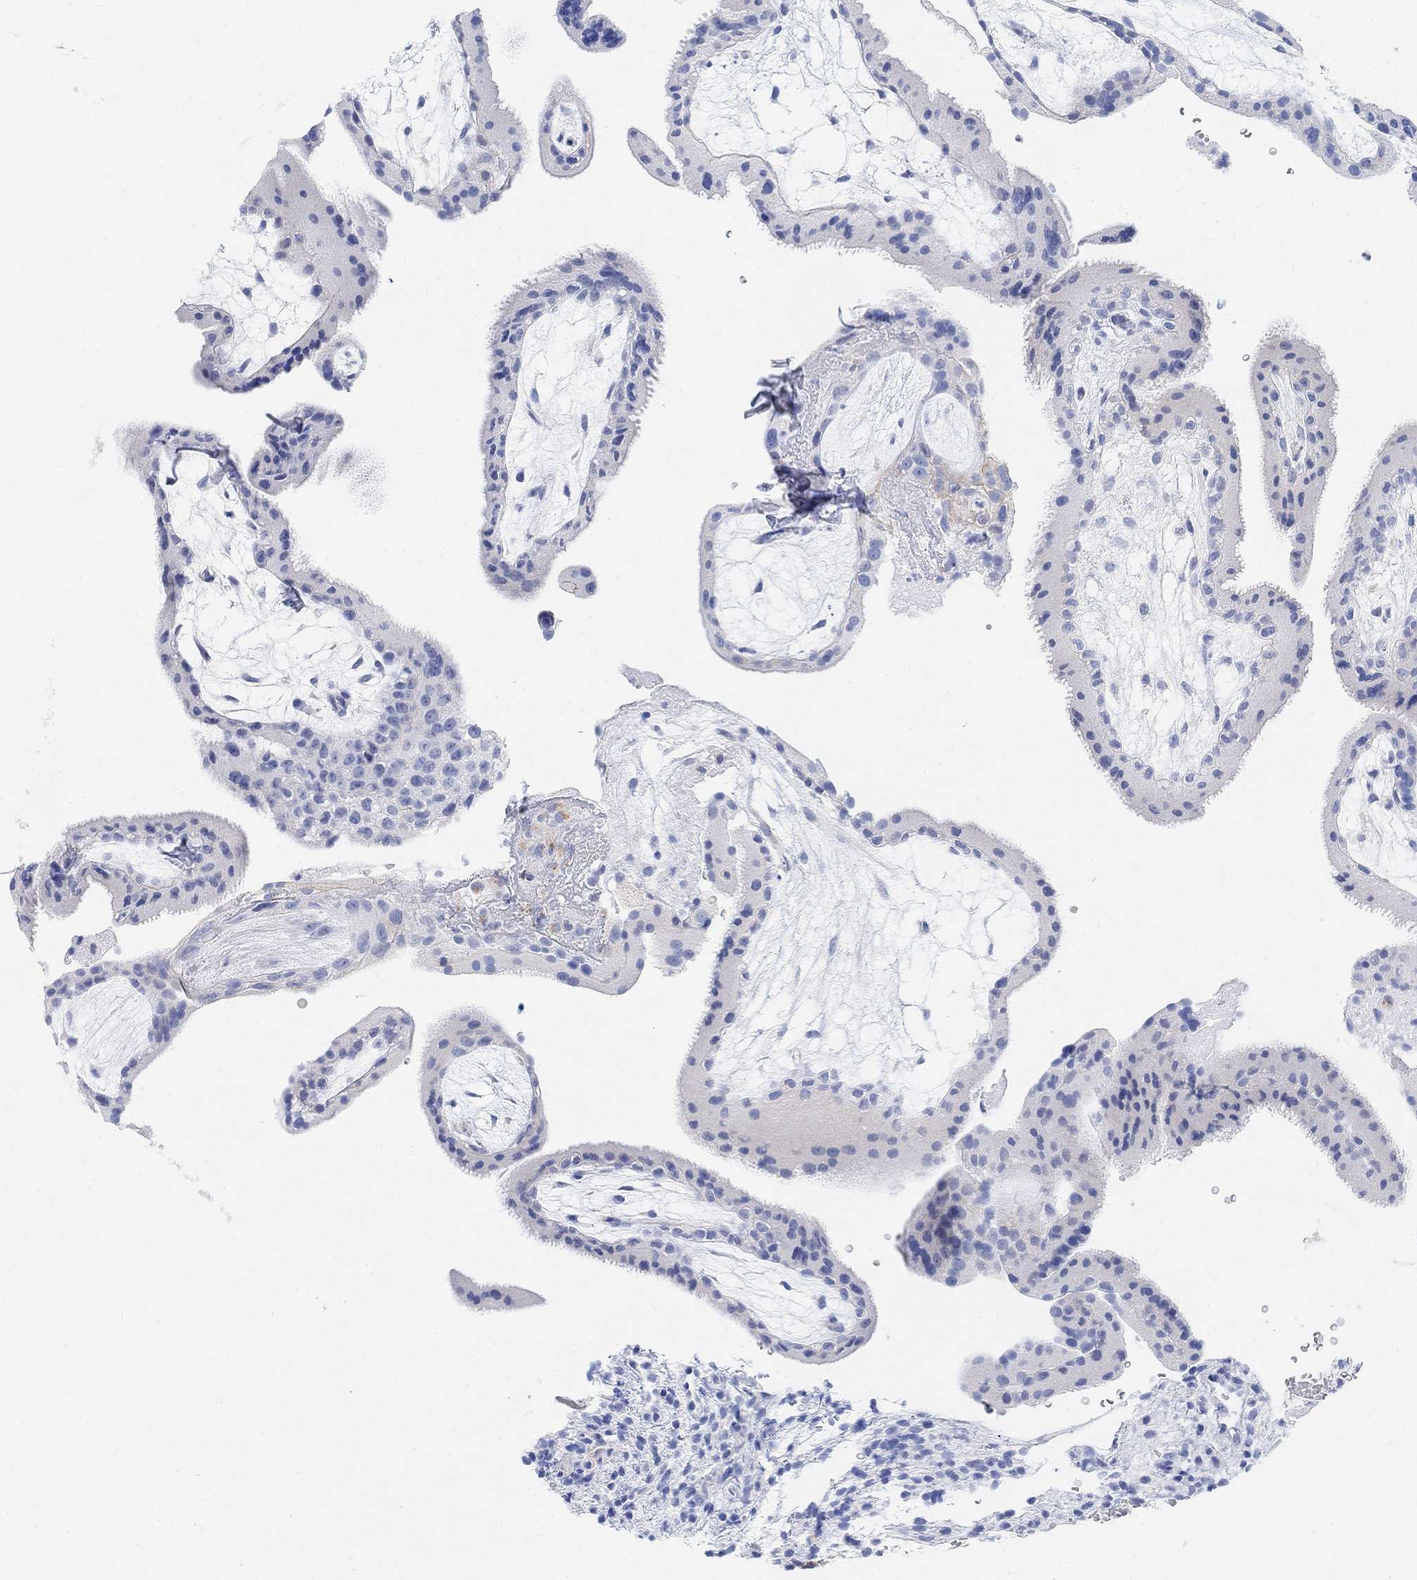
{"staining": {"intensity": "negative", "quantity": "none", "location": "none"}, "tissue": "placenta", "cell_type": "Decidual cells", "image_type": "normal", "snomed": [{"axis": "morphology", "description": "Normal tissue, NOS"}, {"axis": "topography", "description": "Placenta"}], "caption": "Decidual cells show no significant protein staining in benign placenta. (Brightfield microscopy of DAB immunohistochemistry at high magnification).", "gene": "RETNLB", "patient": {"sex": "female", "age": 19}}